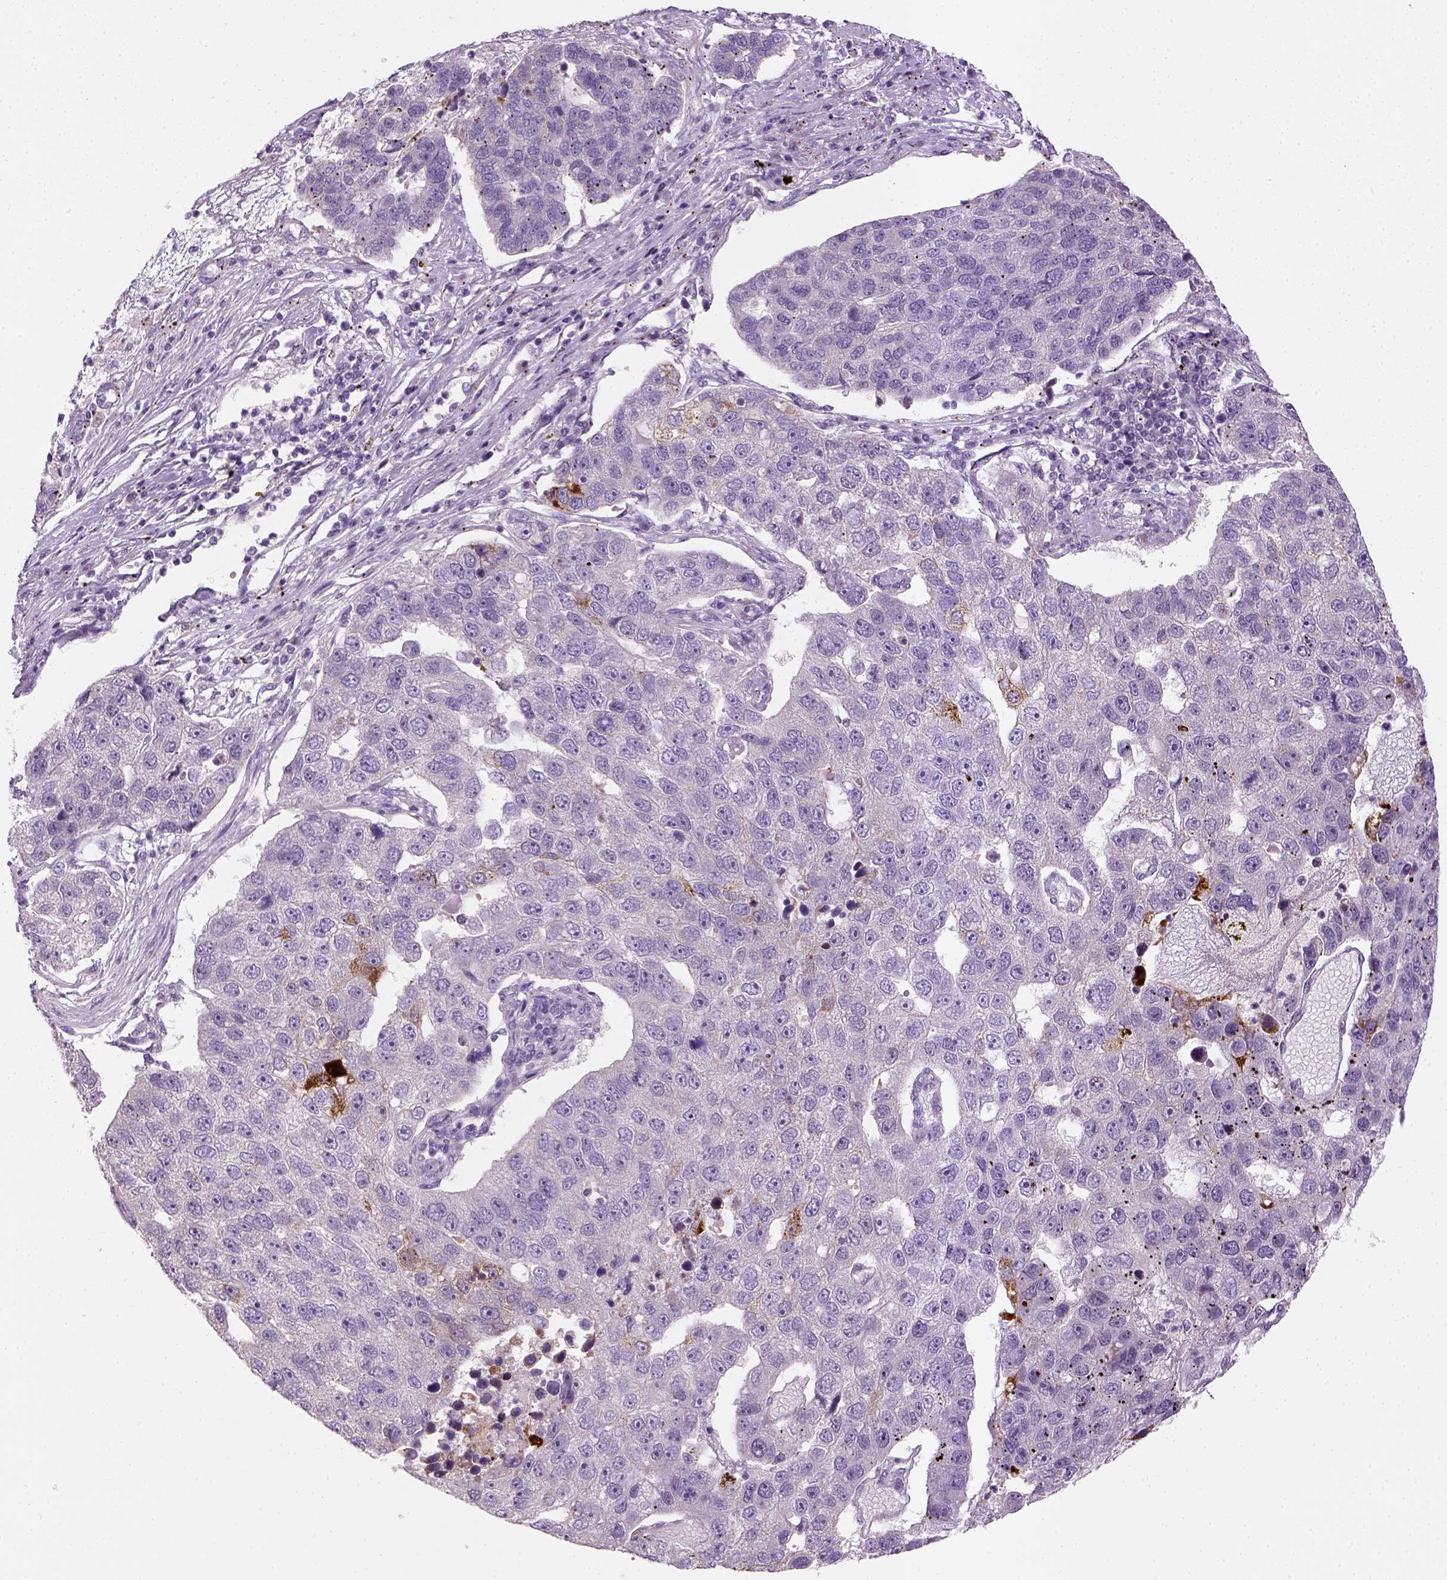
{"staining": {"intensity": "negative", "quantity": "none", "location": "none"}, "tissue": "pancreatic cancer", "cell_type": "Tumor cells", "image_type": "cancer", "snomed": [{"axis": "morphology", "description": "Adenocarcinoma, NOS"}, {"axis": "topography", "description": "Pancreas"}], "caption": "This is a image of immunohistochemistry staining of pancreatic cancer, which shows no positivity in tumor cells.", "gene": "NUDT6", "patient": {"sex": "female", "age": 61}}